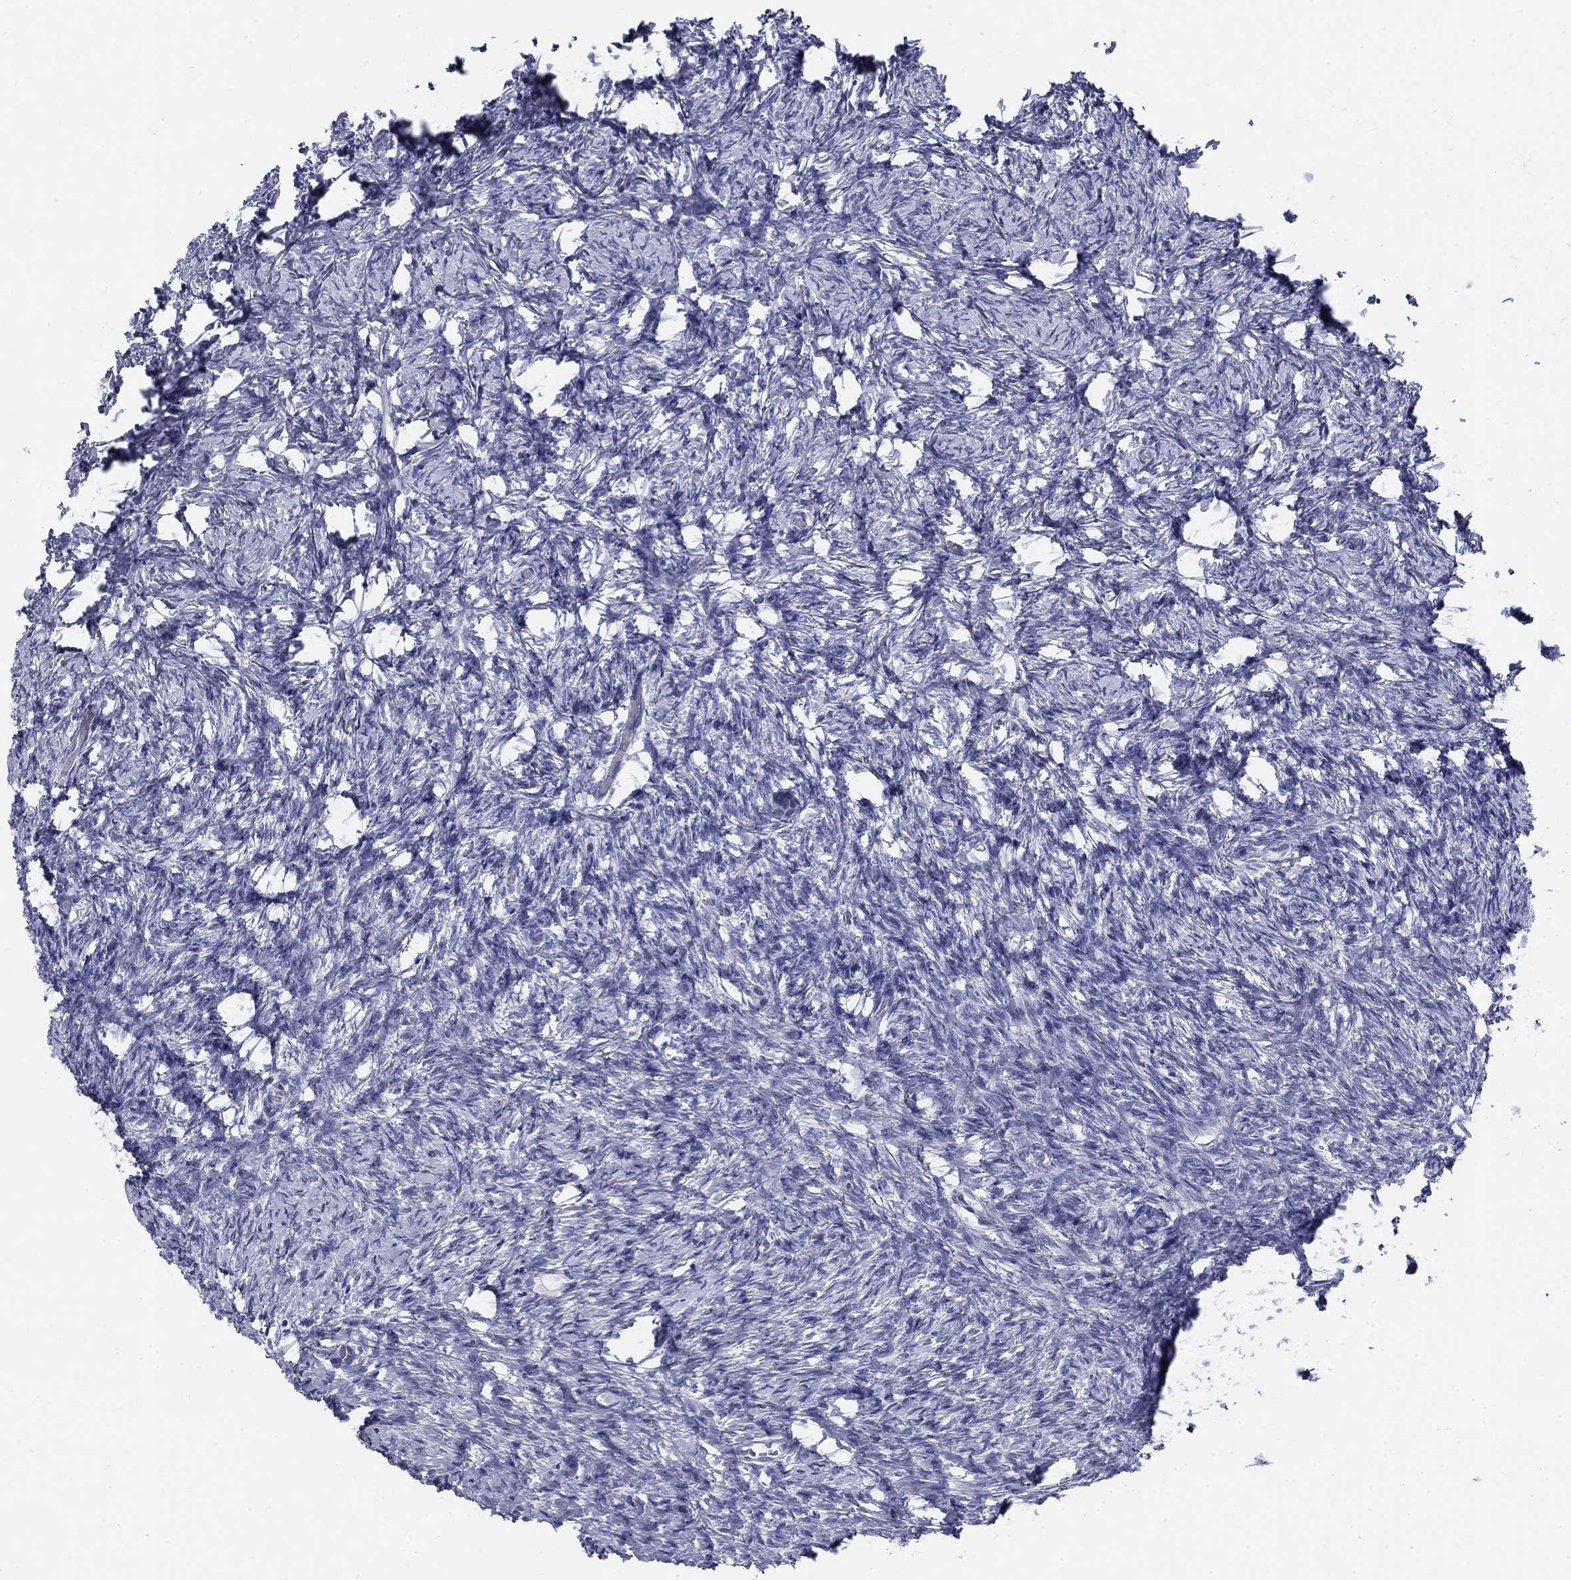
{"staining": {"intensity": "negative", "quantity": "none", "location": "none"}, "tissue": "ovary", "cell_type": "Follicle cells", "image_type": "normal", "snomed": [{"axis": "morphology", "description": "Normal tissue, NOS"}, {"axis": "topography", "description": "Ovary"}], "caption": "Photomicrograph shows no significant protein staining in follicle cells of normal ovary.", "gene": "GALNTL5", "patient": {"sex": "female", "age": 39}}